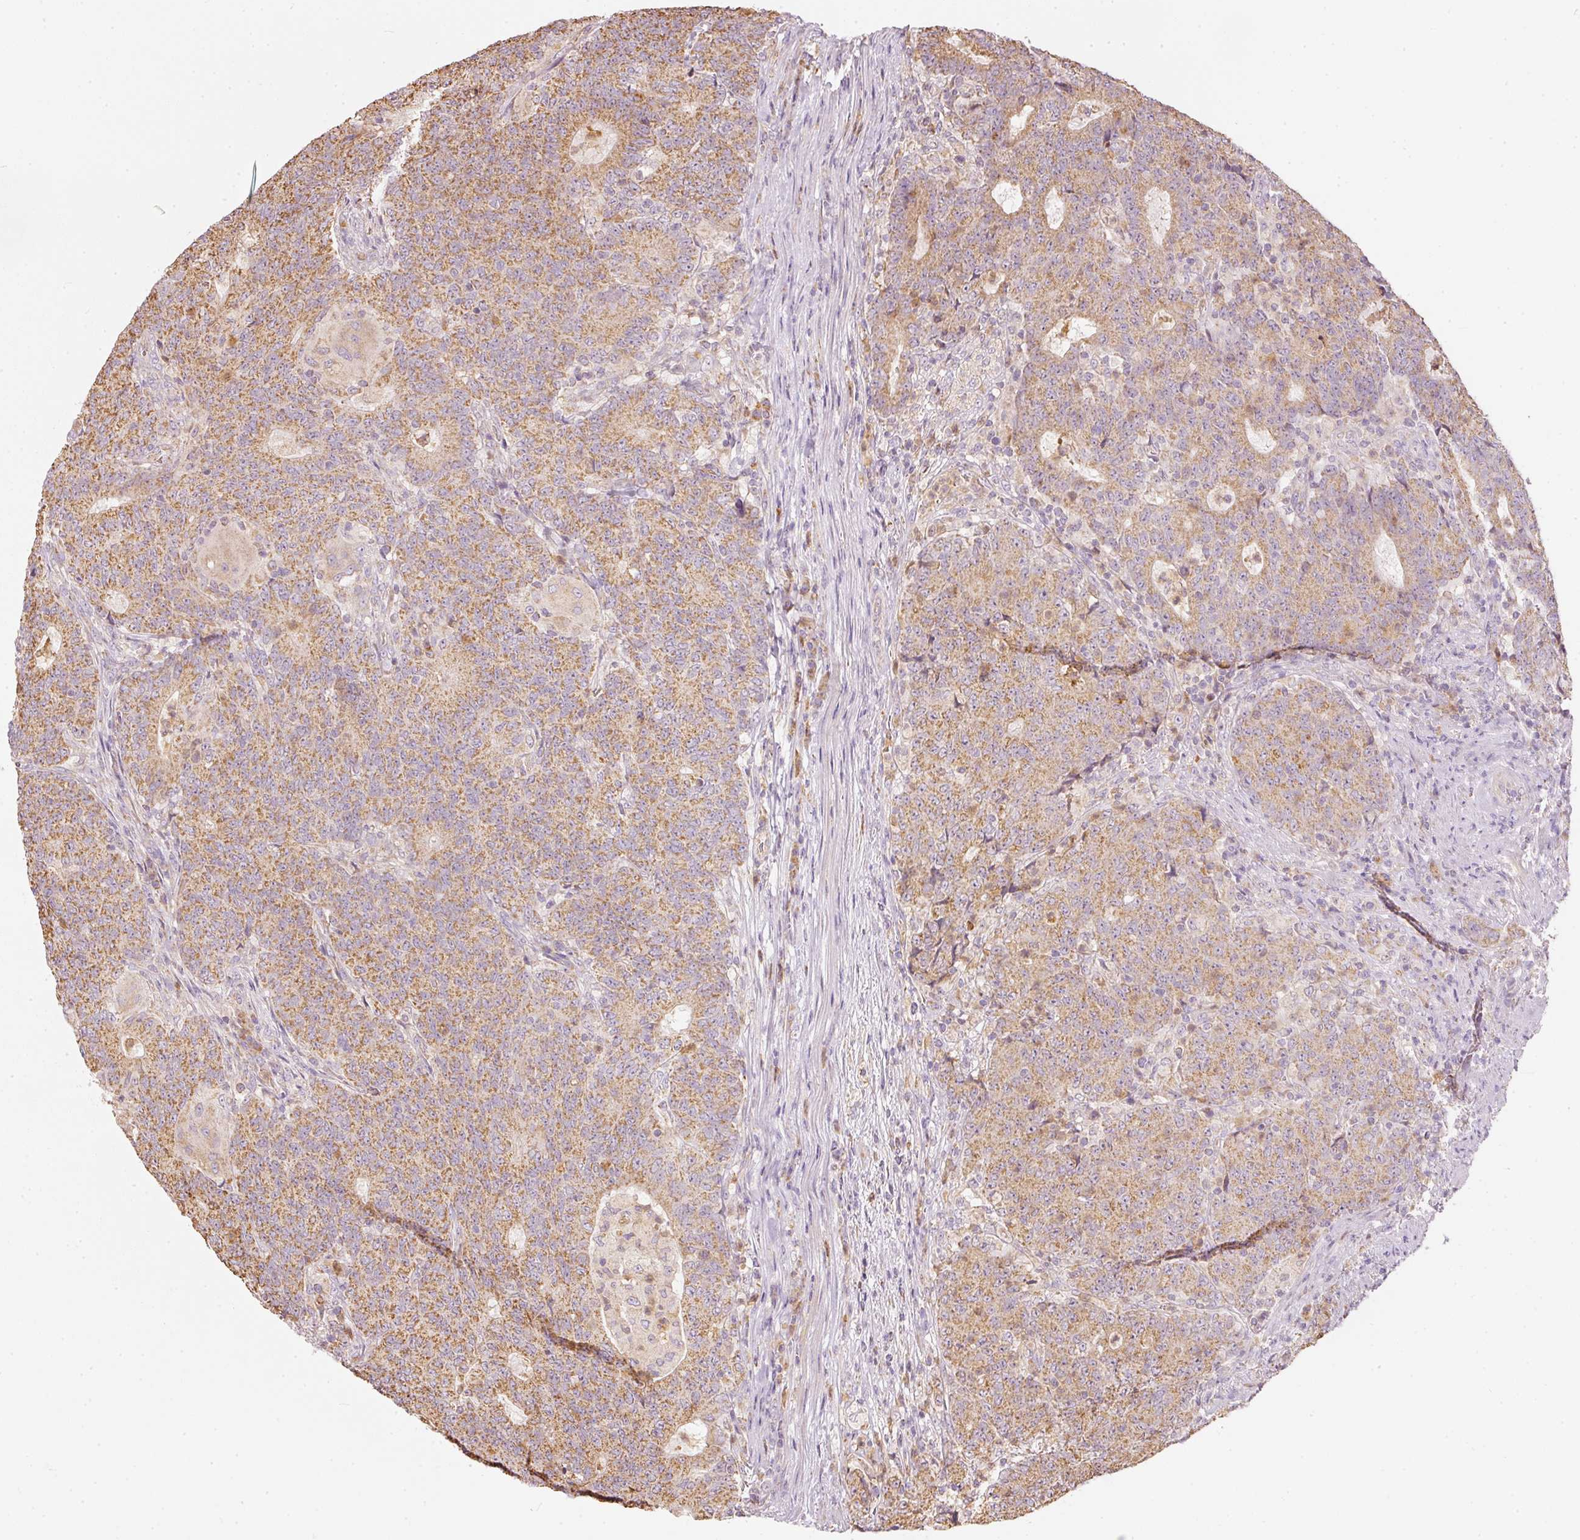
{"staining": {"intensity": "moderate", "quantity": ">75%", "location": "cytoplasmic/membranous"}, "tissue": "colorectal cancer", "cell_type": "Tumor cells", "image_type": "cancer", "snomed": [{"axis": "morphology", "description": "Adenocarcinoma, NOS"}, {"axis": "topography", "description": "Colon"}], "caption": "Colorectal cancer stained with IHC demonstrates moderate cytoplasmic/membranous staining in about >75% of tumor cells.", "gene": "PSENEN", "patient": {"sex": "female", "age": 75}}